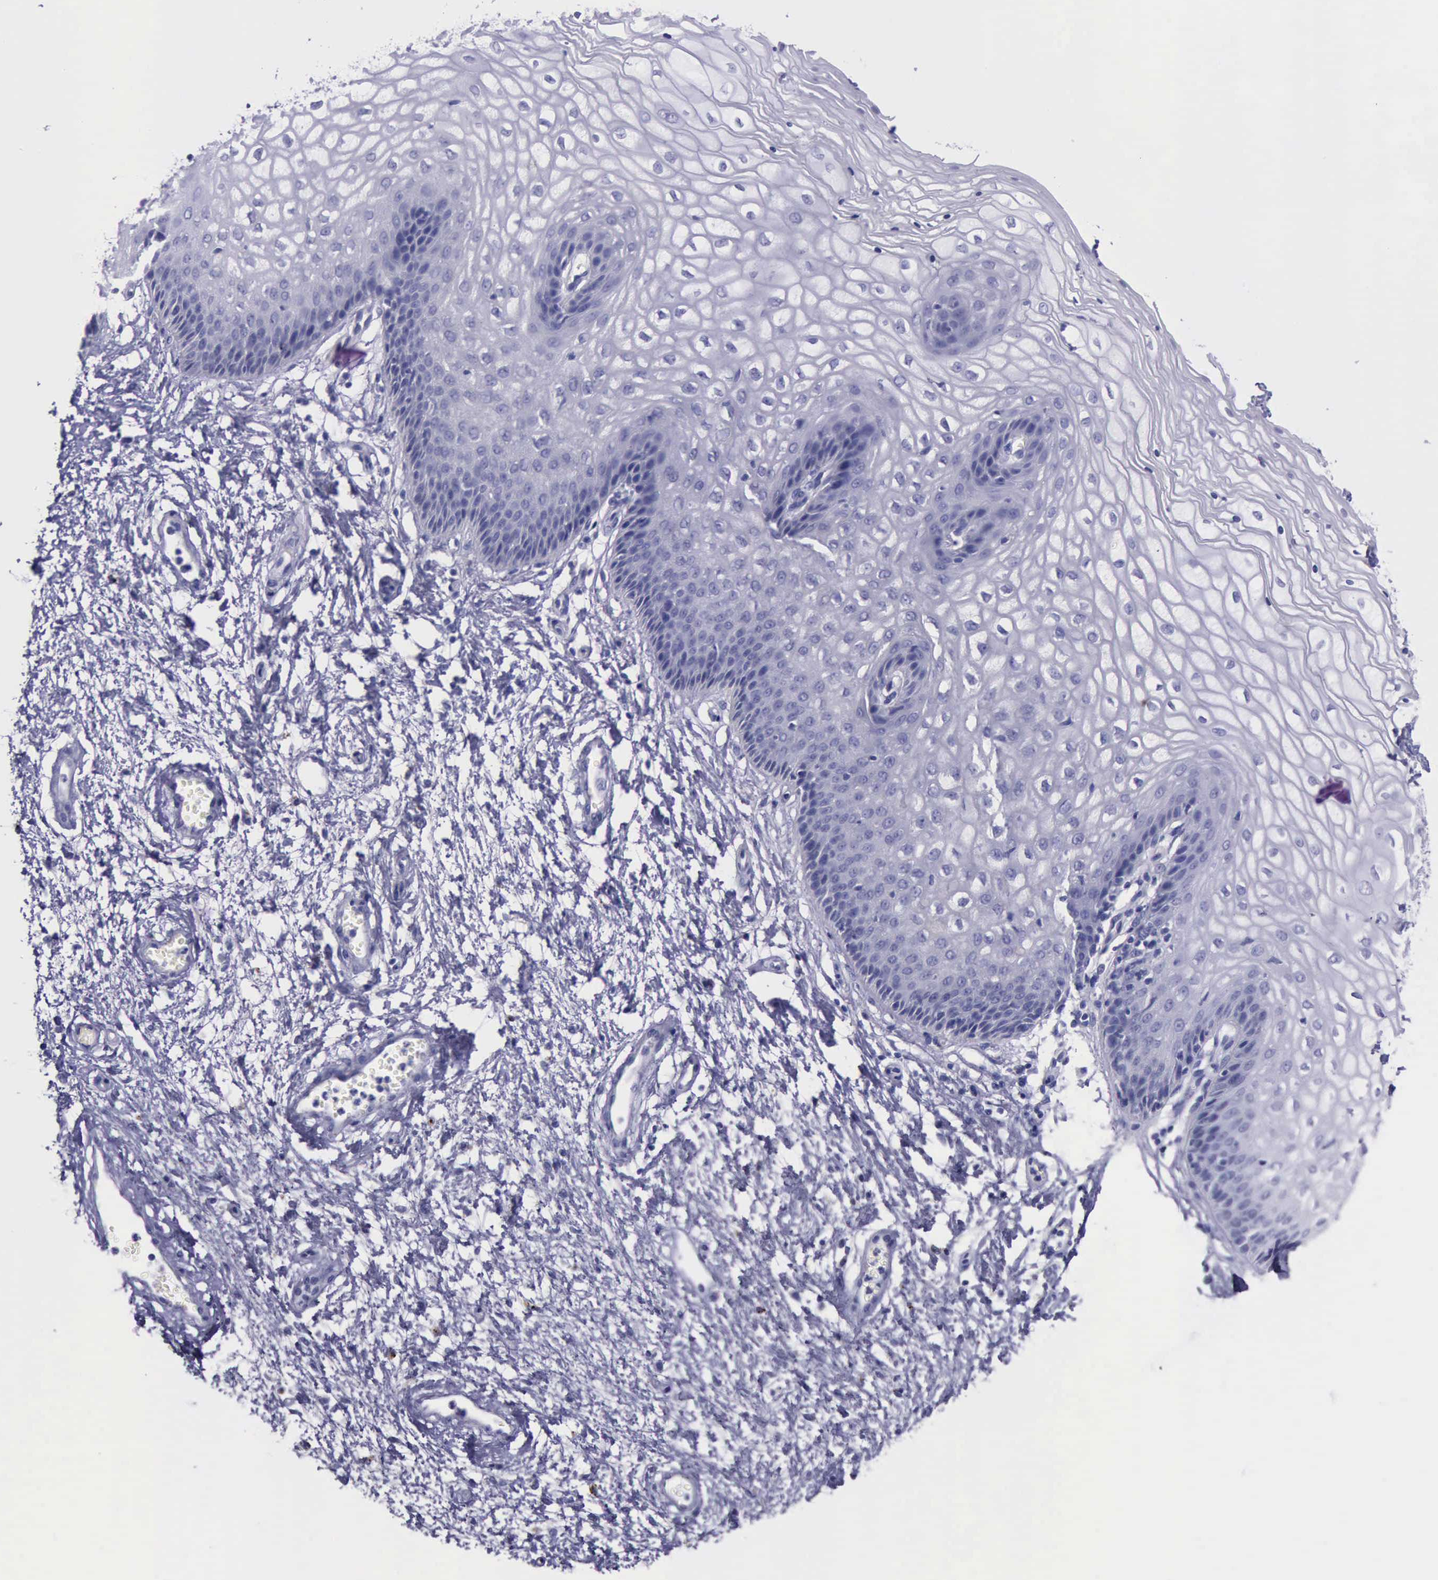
{"staining": {"intensity": "weak", "quantity": "<25%", "location": "cytoplasmic/membranous"}, "tissue": "vagina", "cell_type": "Squamous epithelial cells", "image_type": "normal", "snomed": [{"axis": "morphology", "description": "Normal tissue, NOS"}, {"axis": "topography", "description": "Vagina"}], "caption": "Human vagina stained for a protein using immunohistochemistry shows no staining in squamous epithelial cells.", "gene": "GLA", "patient": {"sex": "female", "age": 34}}